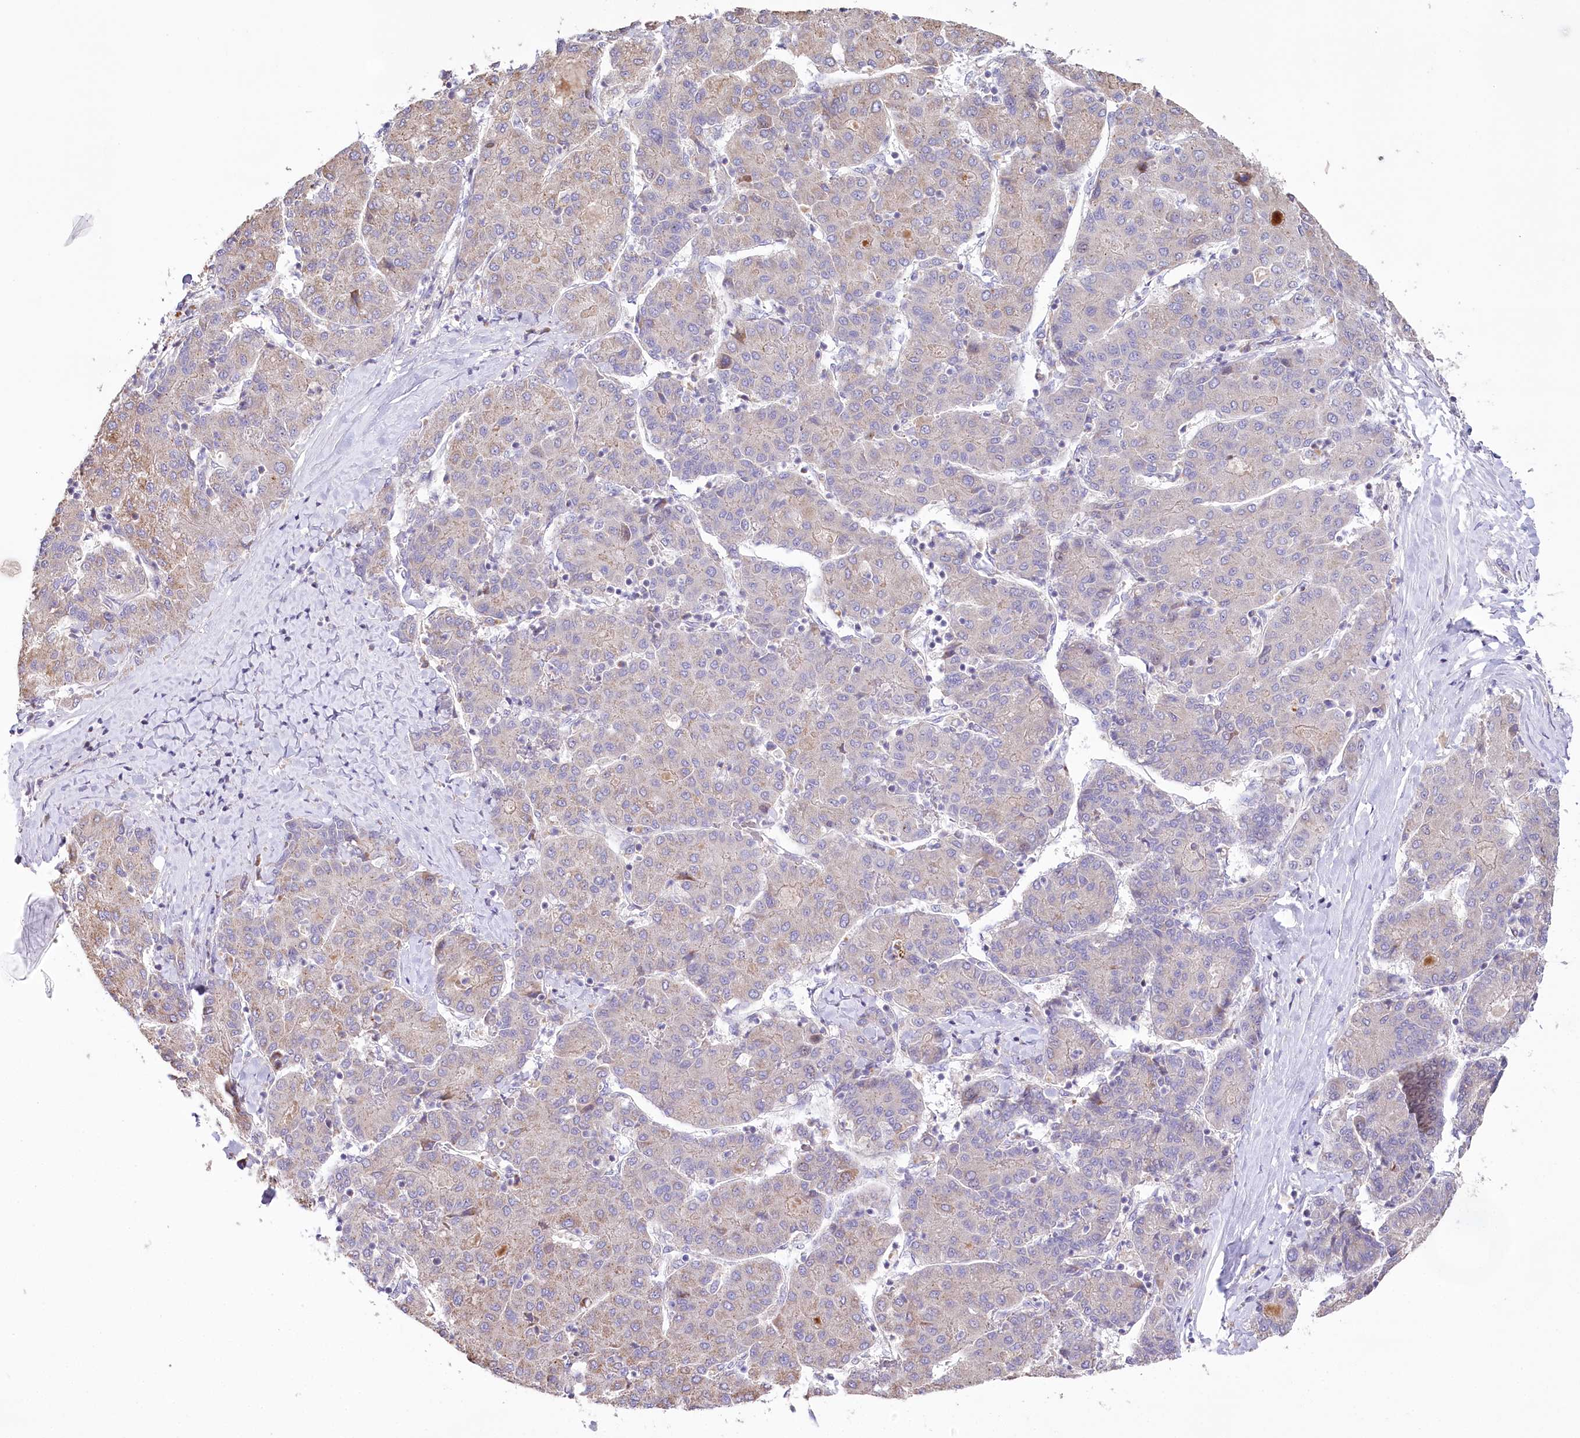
{"staining": {"intensity": "weak", "quantity": "<25%", "location": "cytoplasmic/membranous"}, "tissue": "liver cancer", "cell_type": "Tumor cells", "image_type": "cancer", "snomed": [{"axis": "morphology", "description": "Carcinoma, Hepatocellular, NOS"}, {"axis": "topography", "description": "Liver"}], "caption": "Immunohistochemistry image of neoplastic tissue: human liver hepatocellular carcinoma stained with DAB (3,3'-diaminobenzidine) reveals no significant protein expression in tumor cells.", "gene": "SLC6A11", "patient": {"sex": "male", "age": 65}}